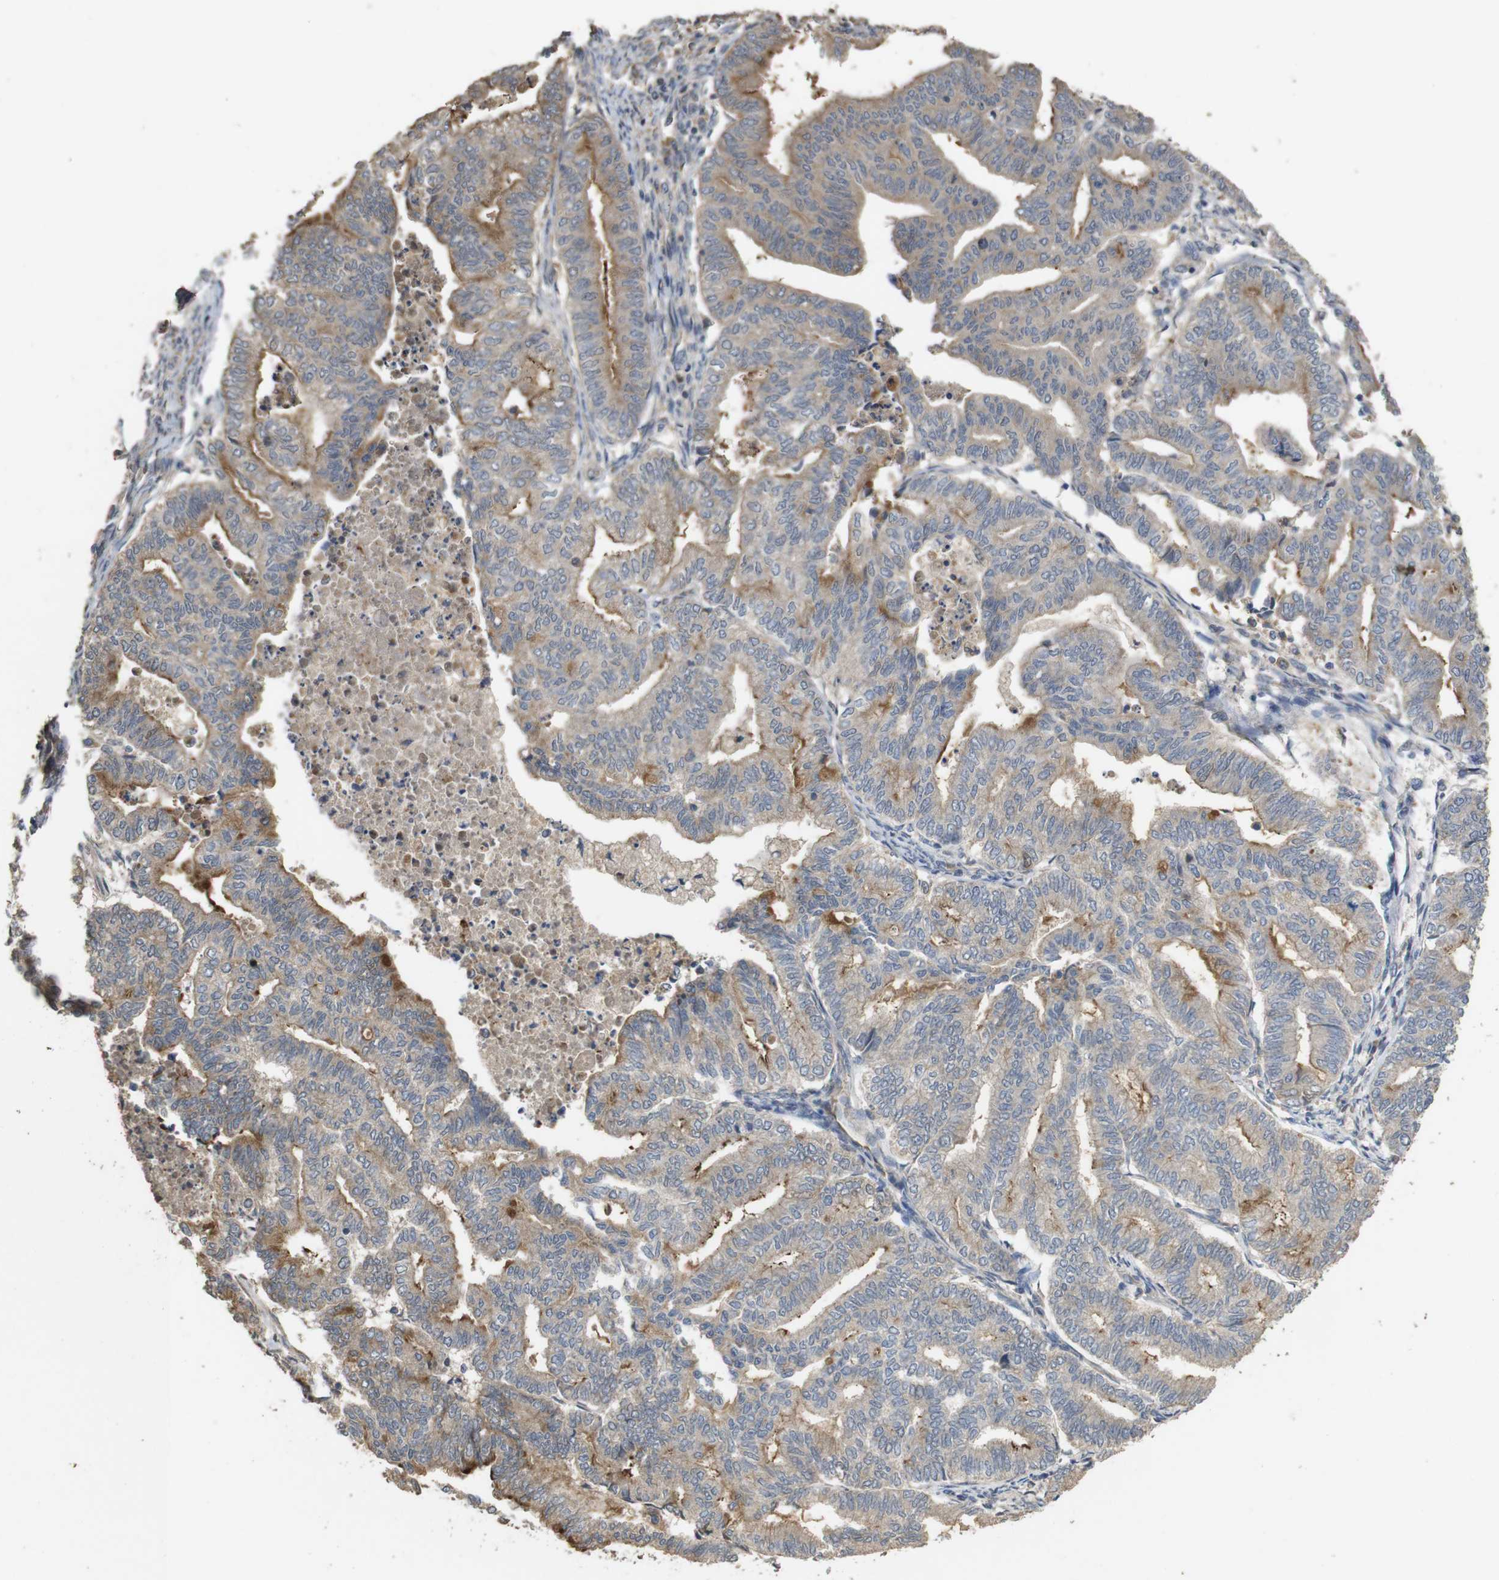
{"staining": {"intensity": "moderate", "quantity": "25%-75%", "location": "cytoplasmic/membranous"}, "tissue": "endometrial cancer", "cell_type": "Tumor cells", "image_type": "cancer", "snomed": [{"axis": "morphology", "description": "Adenocarcinoma, NOS"}, {"axis": "topography", "description": "Endometrium"}], "caption": "An image of endometrial cancer (adenocarcinoma) stained for a protein displays moderate cytoplasmic/membranous brown staining in tumor cells. (Stains: DAB in brown, nuclei in blue, Microscopy: brightfield microscopy at high magnification).", "gene": "PCDHB10", "patient": {"sex": "female", "age": 79}}